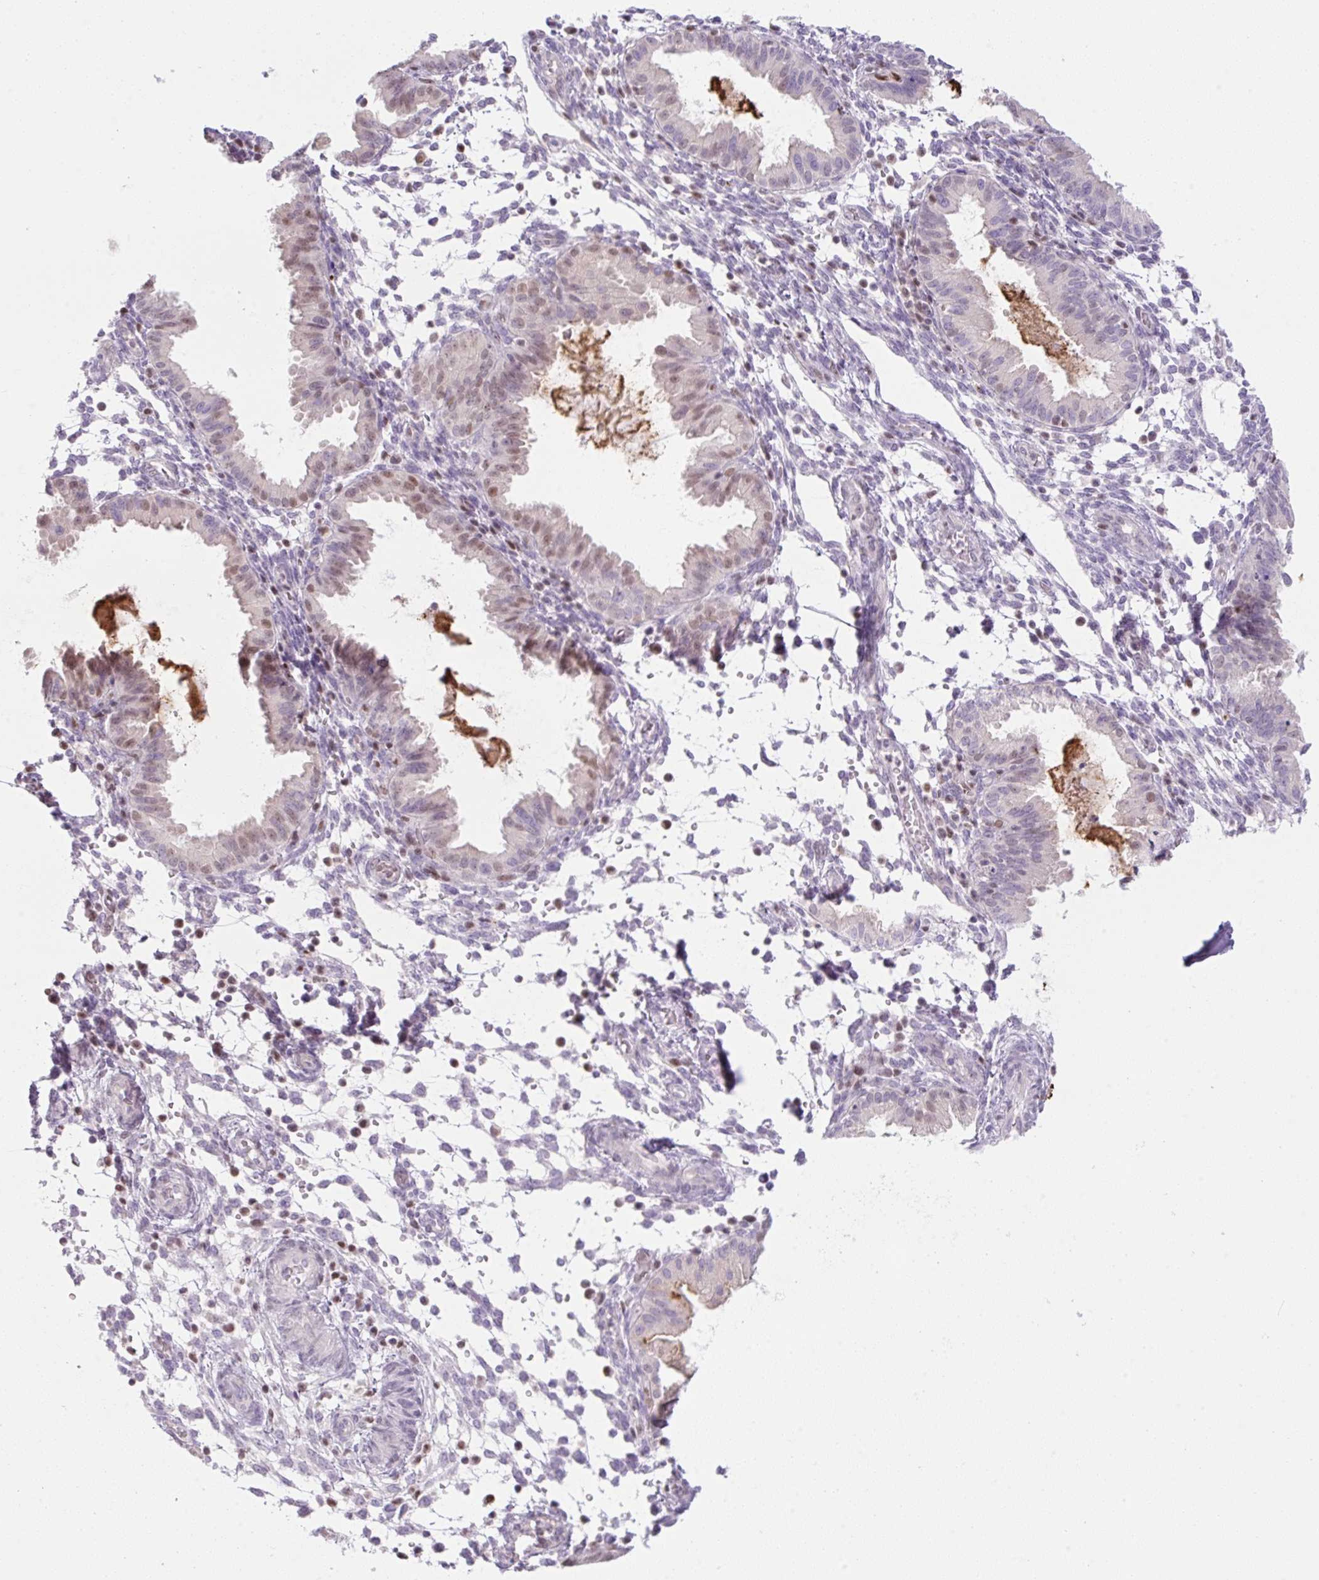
{"staining": {"intensity": "negative", "quantity": "none", "location": "none"}, "tissue": "endometrium", "cell_type": "Cells in endometrial stroma", "image_type": "normal", "snomed": [{"axis": "morphology", "description": "Normal tissue, NOS"}, {"axis": "topography", "description": "Endometrium"}], "caption": "Micrograph shows no protein expression in cells in endometrial stroma of normal endometrium.", "gene": "TLE3", "patient": {"sex": "female", "age": 33}}